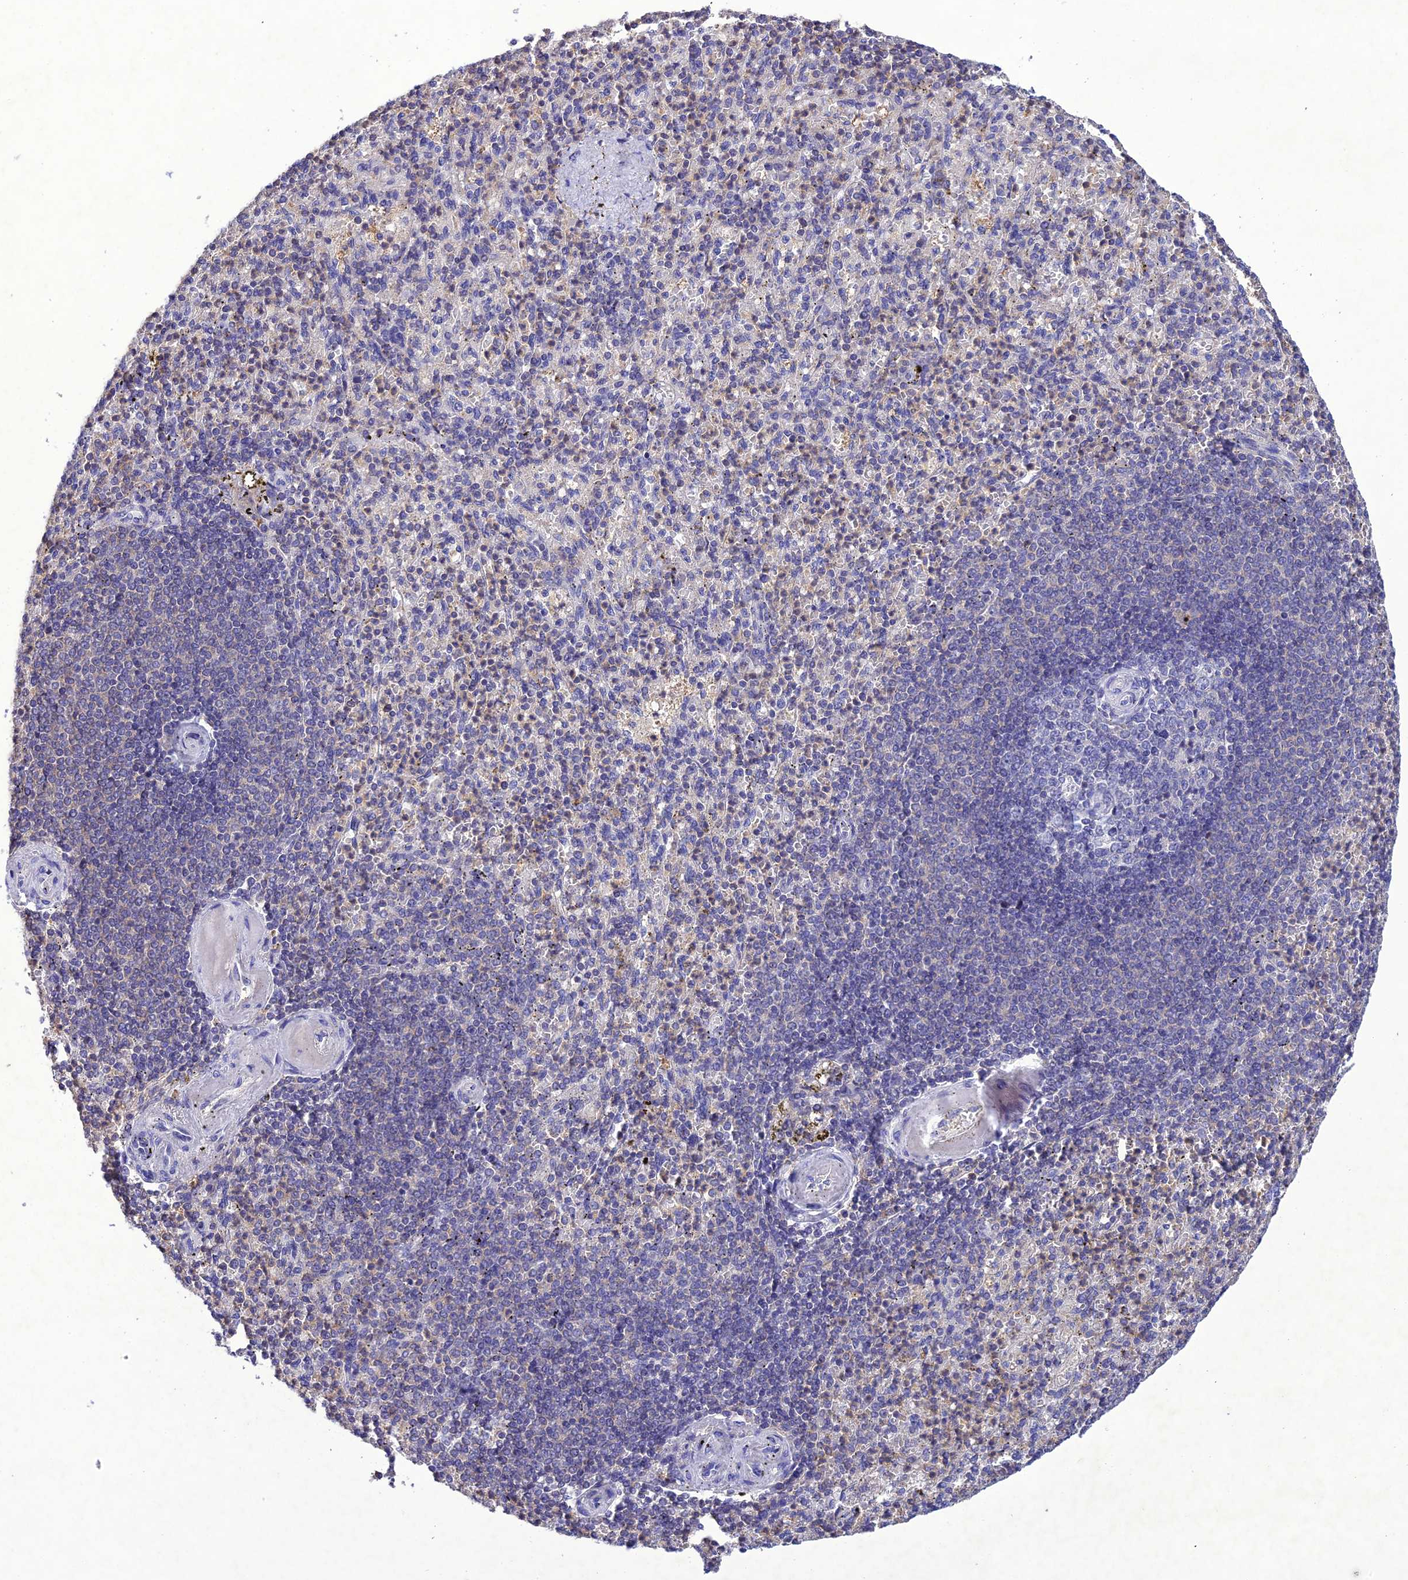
{"staining": {"intensity": "negative", "quantity": "none", "location": "none"}, "tissue": "spleen", "cell_type": "Cells in red pulp", "image_type": "normal", "snomed": [{"axis": "morphology", "description": "Normal tissue, NOS"}, {"axis": "topography", "description": "Spleen"}], "caption": "The micrograph exhibits no staining of cells in red pulp in benign spleen.", "gene": "SNX24", "patient": {"sex": "female", "age": 74}}